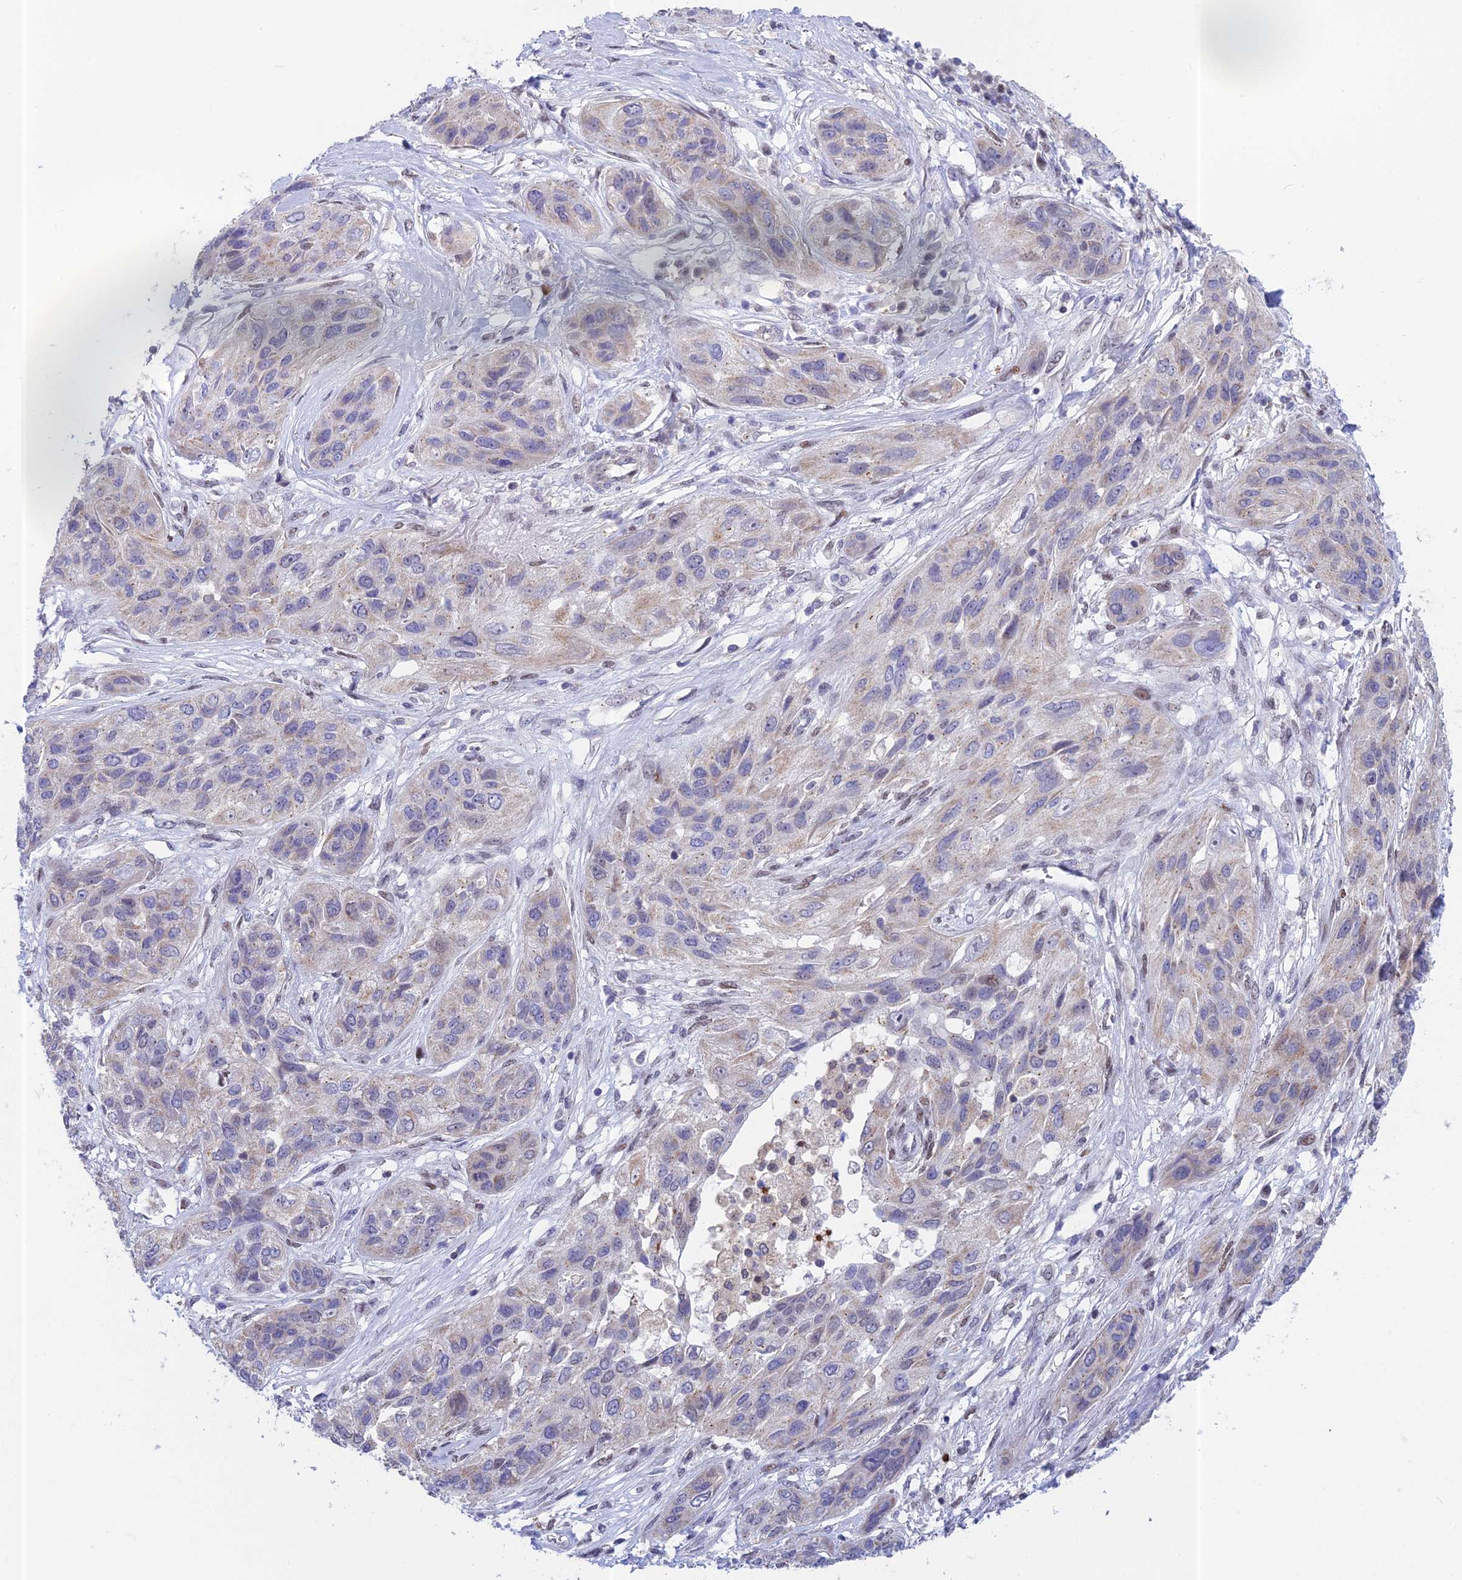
{"staining": {"intensity": "weak", "quantity": "<25%", "location": "cytoplasmic/membranous"}, "tissue": "lung cancer", "cell_type": "Tumor cells", "image_type": "cancer", "snomed": [{"axis": "morphology", "description": "Squamous cell carcinoma, NOS"}, {"axis": "topography", "description": "Lung"}], "caption": "The histopathology image demonstrates no staining of tumor cells in lung squamous cell carcinoma.", "gene": "MRPL17", "patient": {"sex": "female", "age": 70}}